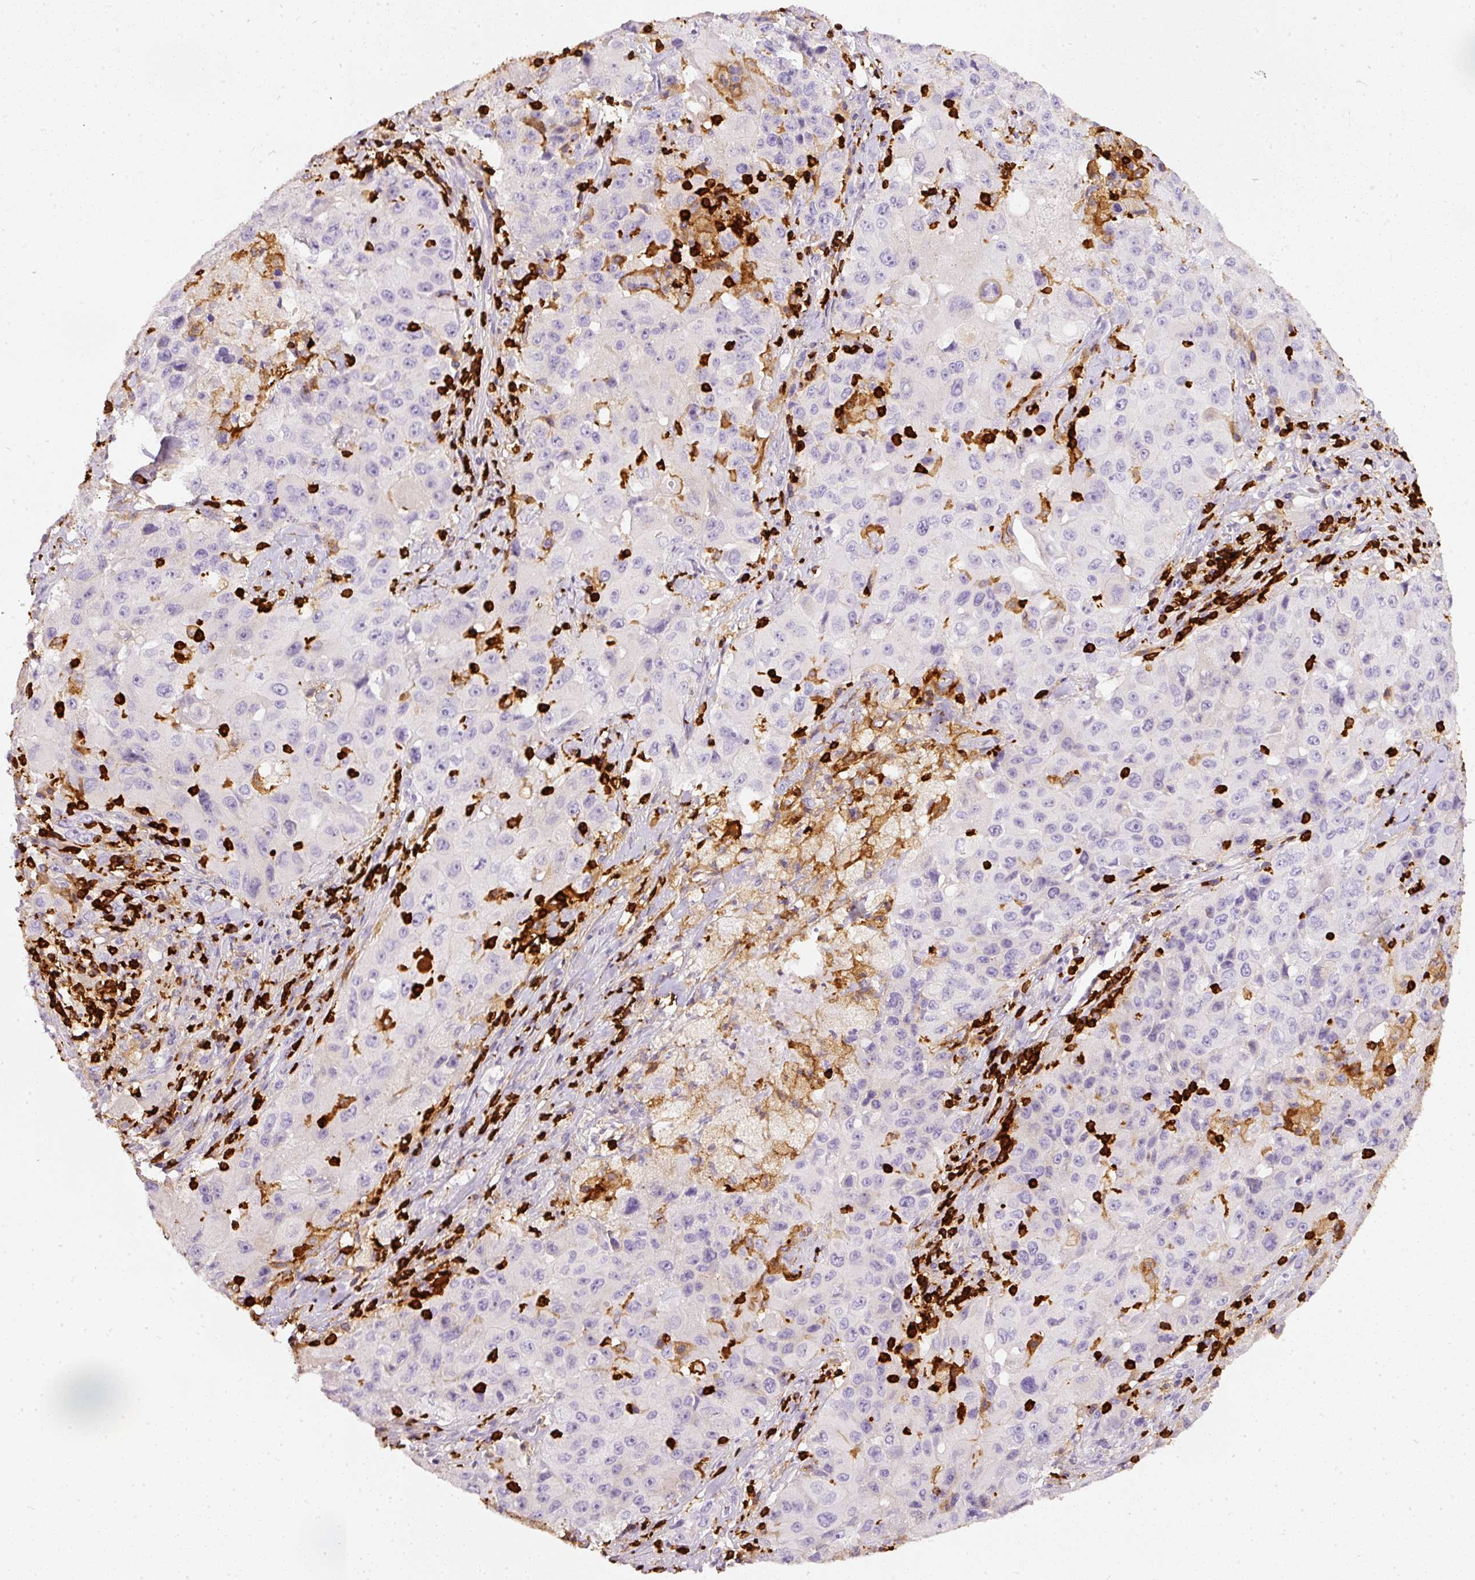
{"staining": {"intensity": "negative", "quantity": "none", "location": "none"}, "tissue": "lung cancer", "cell_type": "Tumor cells", "image_type": "cancer", "snomed": [{"axis": "morphology", "description": "Squamous cell carcinoma, NOS"}, {"axis": "topography", "description": "Lung"}], "caption": "Tumor cells show no significant protein positivity in squamous cell carcinoma (lung). Brightfield microscopy of immunohistochemistry stained with DAB (brown) and hematoxylin (blue), captured at high magnification.", "gene": "EVL", "patient": {"sex": "male", "age": 63}}